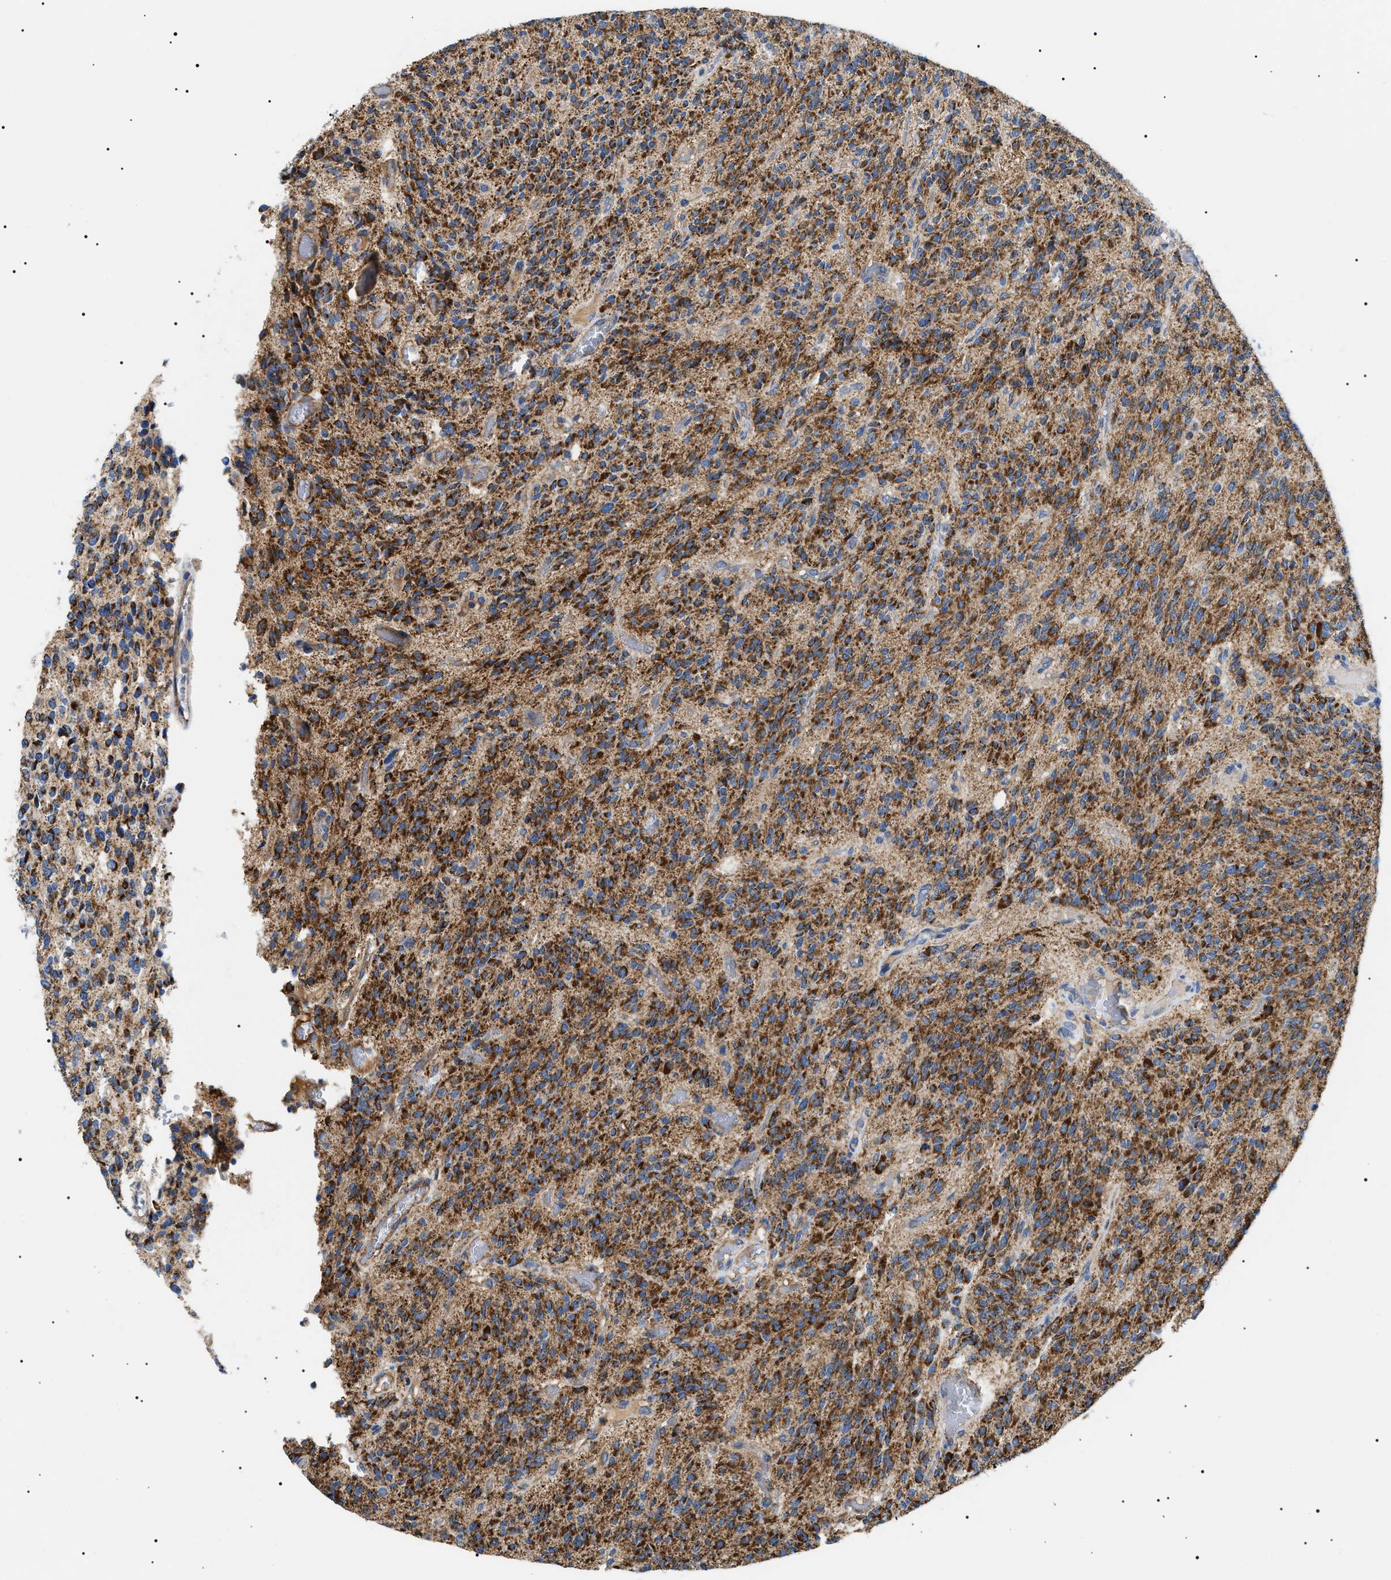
{"staining": {"intensity": "strong", "quantity": ">75%", "location": "cytoplasmic/membranous"}, "tissue": "glioma", "cell_type": "Tumor cells", "image_type": "cancer", "snomed": [{"axis": "morphology", "description": "Glioma, malignant, High grade"}, {"axis": "topography", "description": "Brain"}], "caption": "Glioma stained with a protein marker exhibits strong staining in tumor cells.", "gene": "OXSM", "patient": {"sex": "male", "age": 34}}